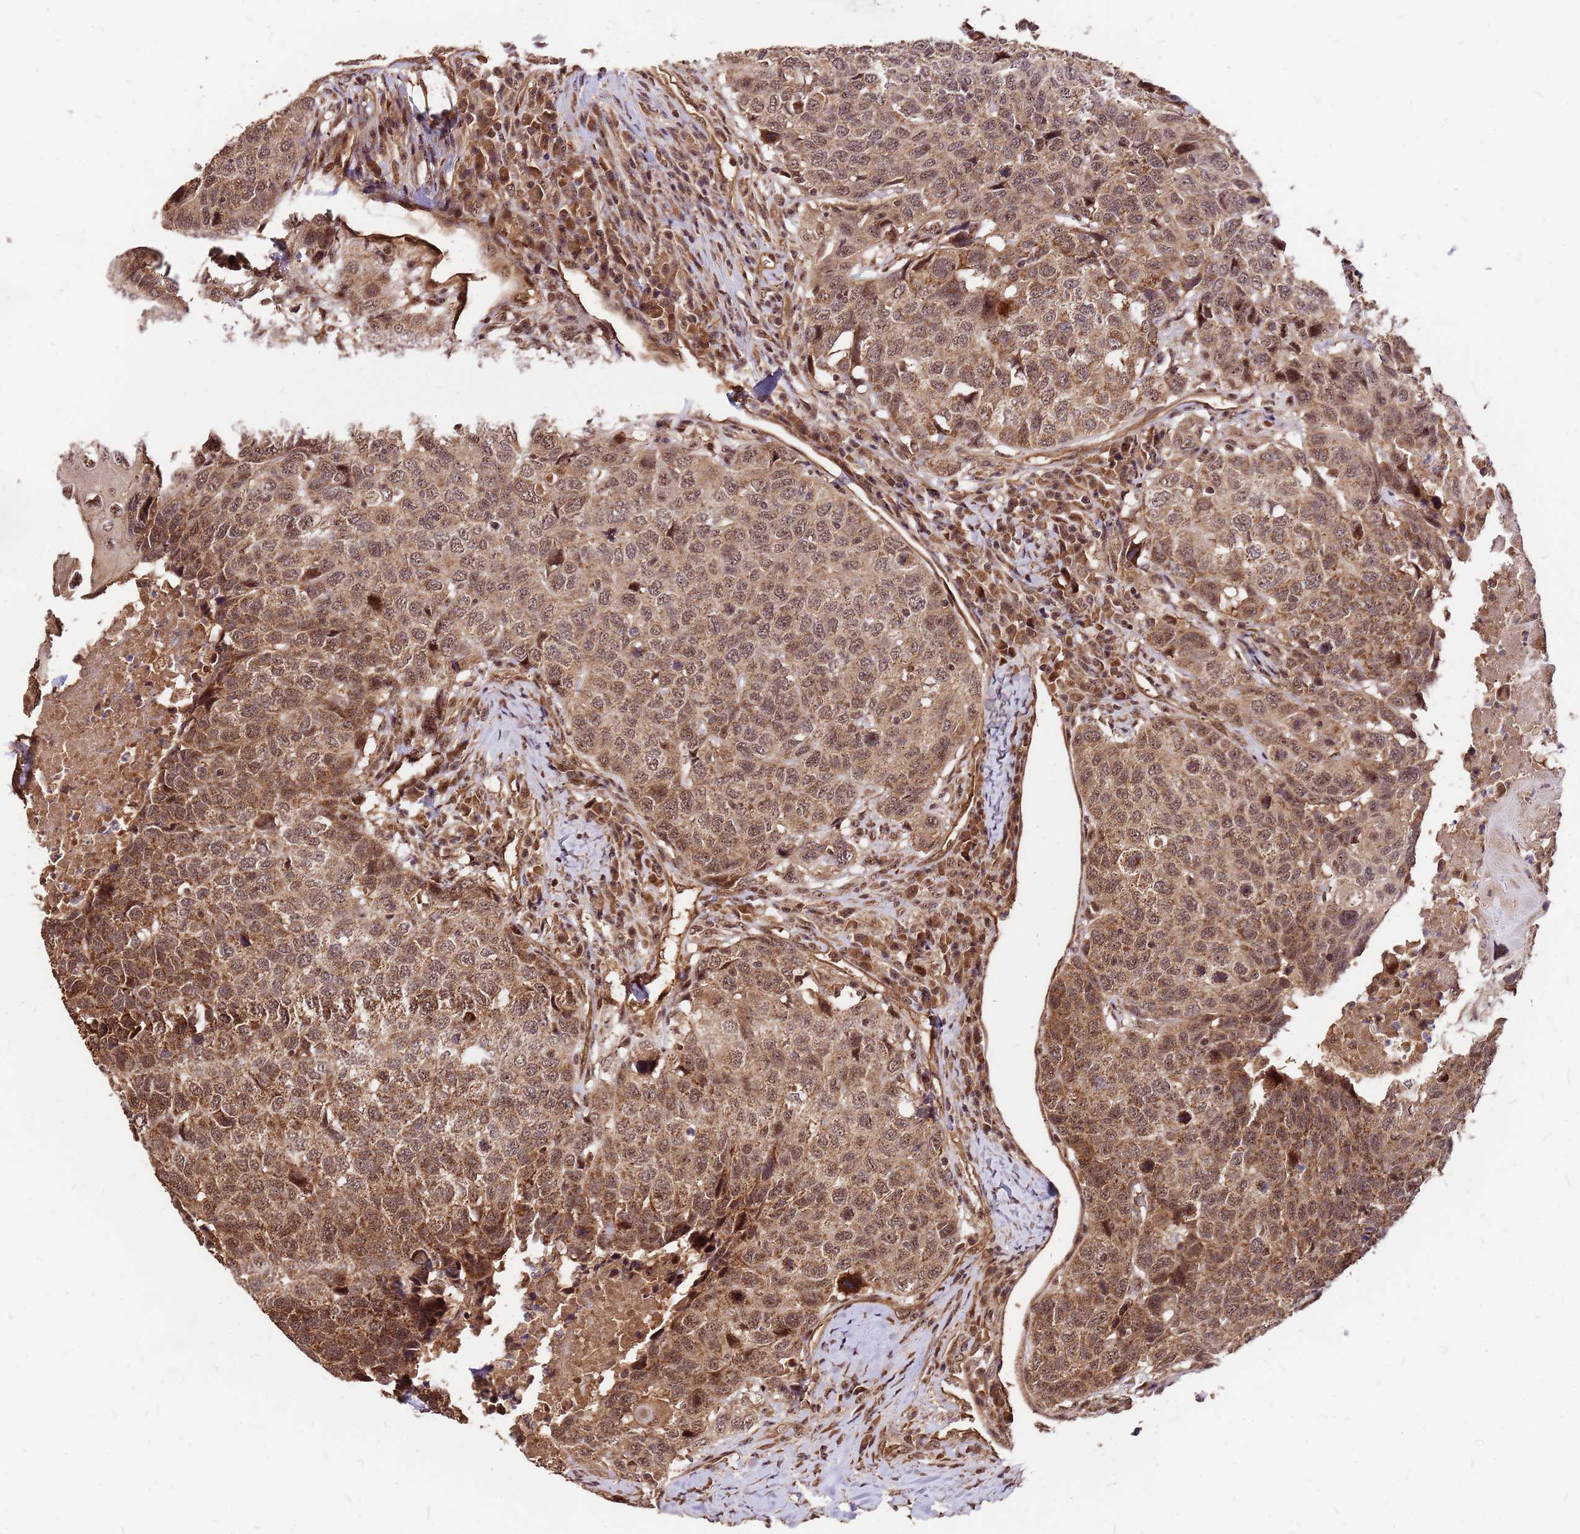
{"staining": {"intensity": "moderate", "quantity": ">75%", "location": "cytoplasmic/membranous,nuclear"}, "tissue": "head and neck cancer", "cell_type": "Tumor cells", "image_type": "cancer", "snomed": [{"axis": "morphology", "description": "Squamous cell carcinoma, NOS"}, {"axis": "topography", "description": "Head-Neck"}], "caption": "Immunohistochemistry micrograph of neoplastic tissue: human squamous cell carcinoma (head and neck) stained using immunohistochemistry demonstrates medium levels of moderate protein expression localized specifically in the cytoplasmic/membranous and nuclear of tumor cells, appearing as a cytoplasmic/membranous and nuclear brown color.", "gene": "GPATCH8", "patient": {"sex": "male", "age": 66}}